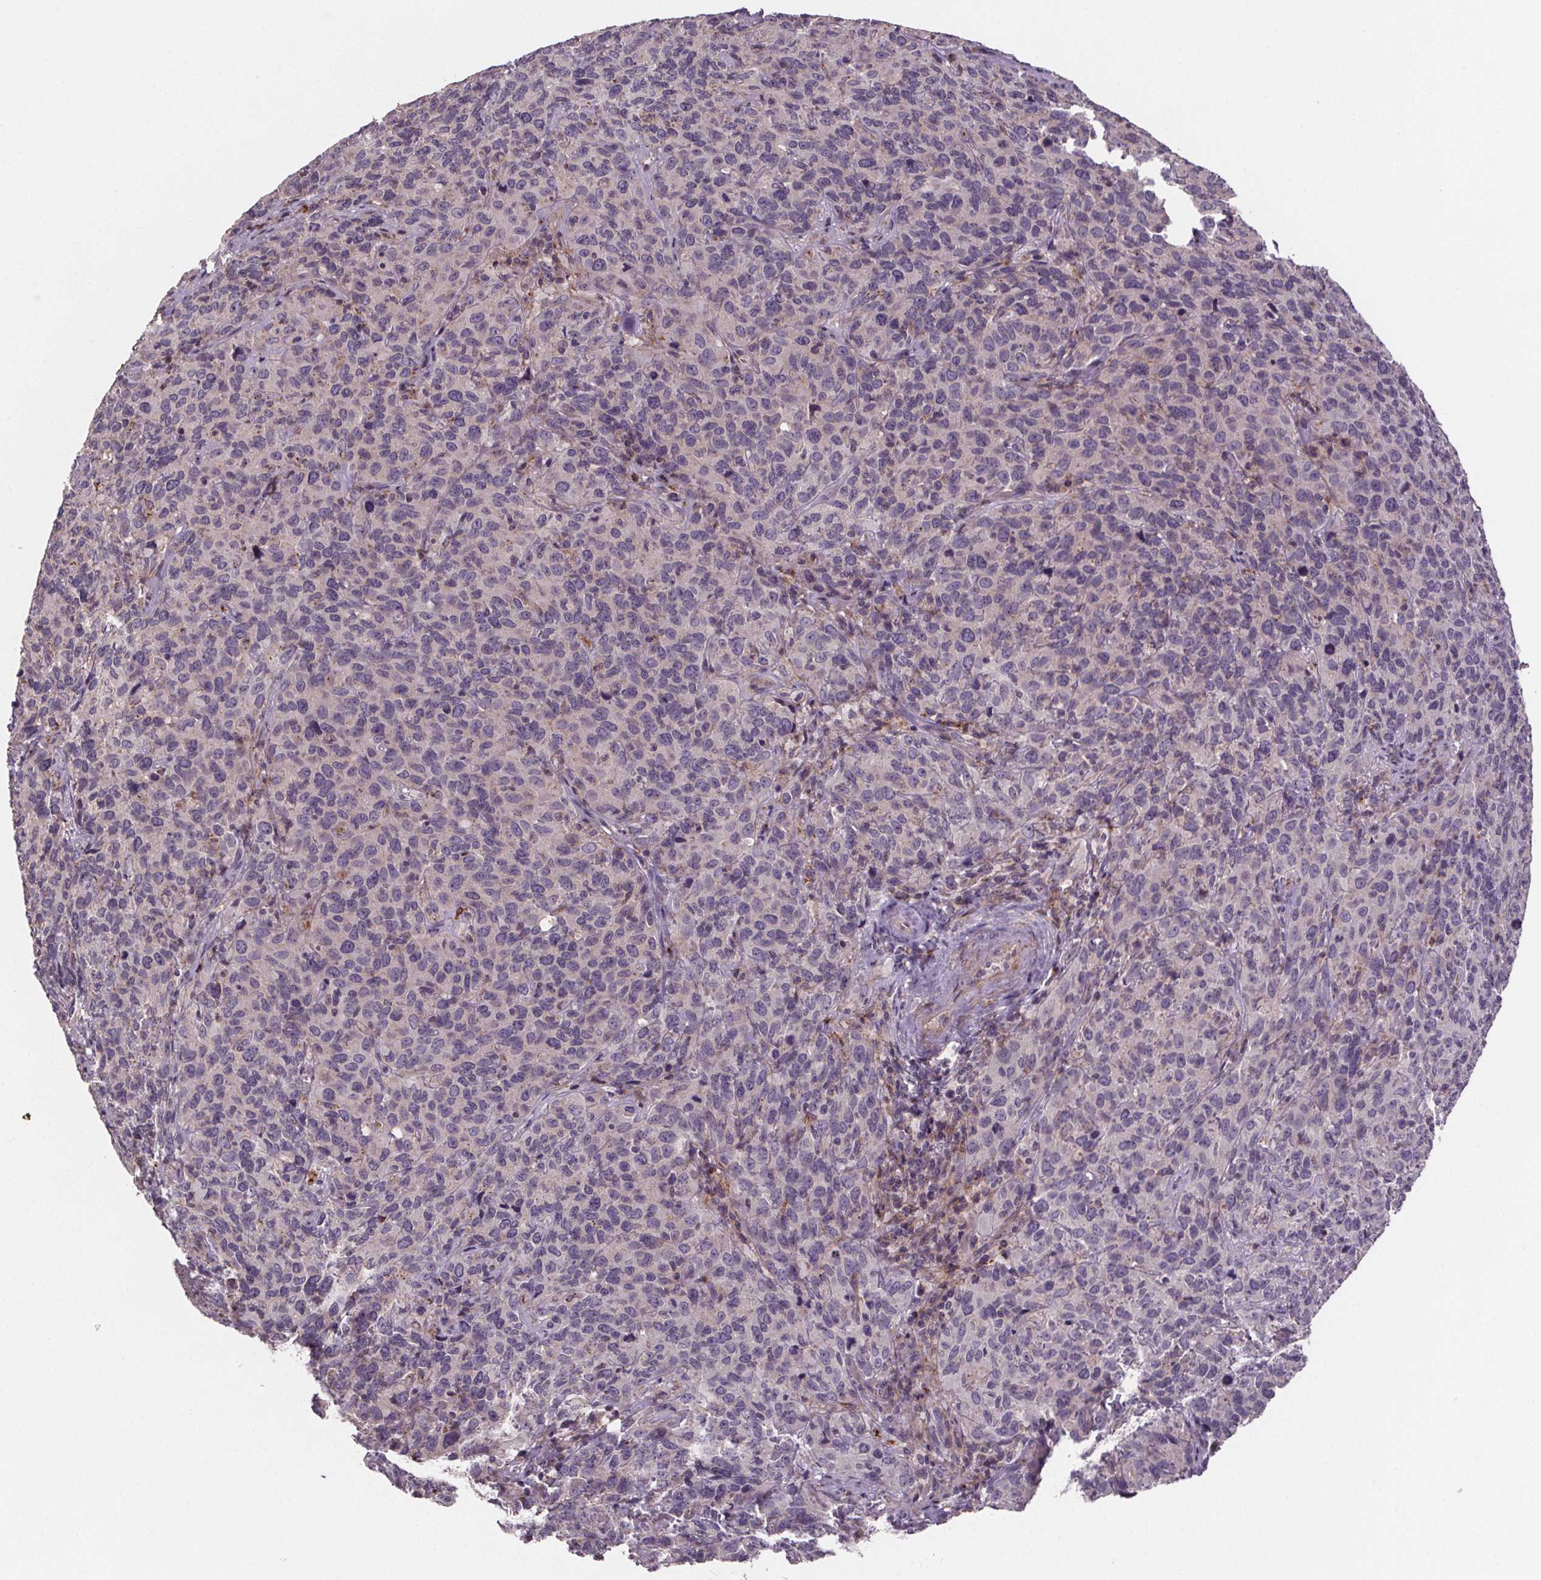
{"staining": {"intensity": "negative", "quantity": "none", "location": "none"}, "tissue": "cervical cancer", "cell_type": "Tumor cells", "image_type": "cancer", "snomed": [{"axis": "morphology", "description": "Squamous cell carcinoma, NOS"}, {"axis": "topography", "description": "Cervix"}], "caption": "DAB (3,3'-diaminobenzidine) immunohistochemical staining of cervical squamous cell carcinoma shows no significant positivity in tumor cells.", "gene": "CLN3", "patient": {"sex": "female", "age": 51}}